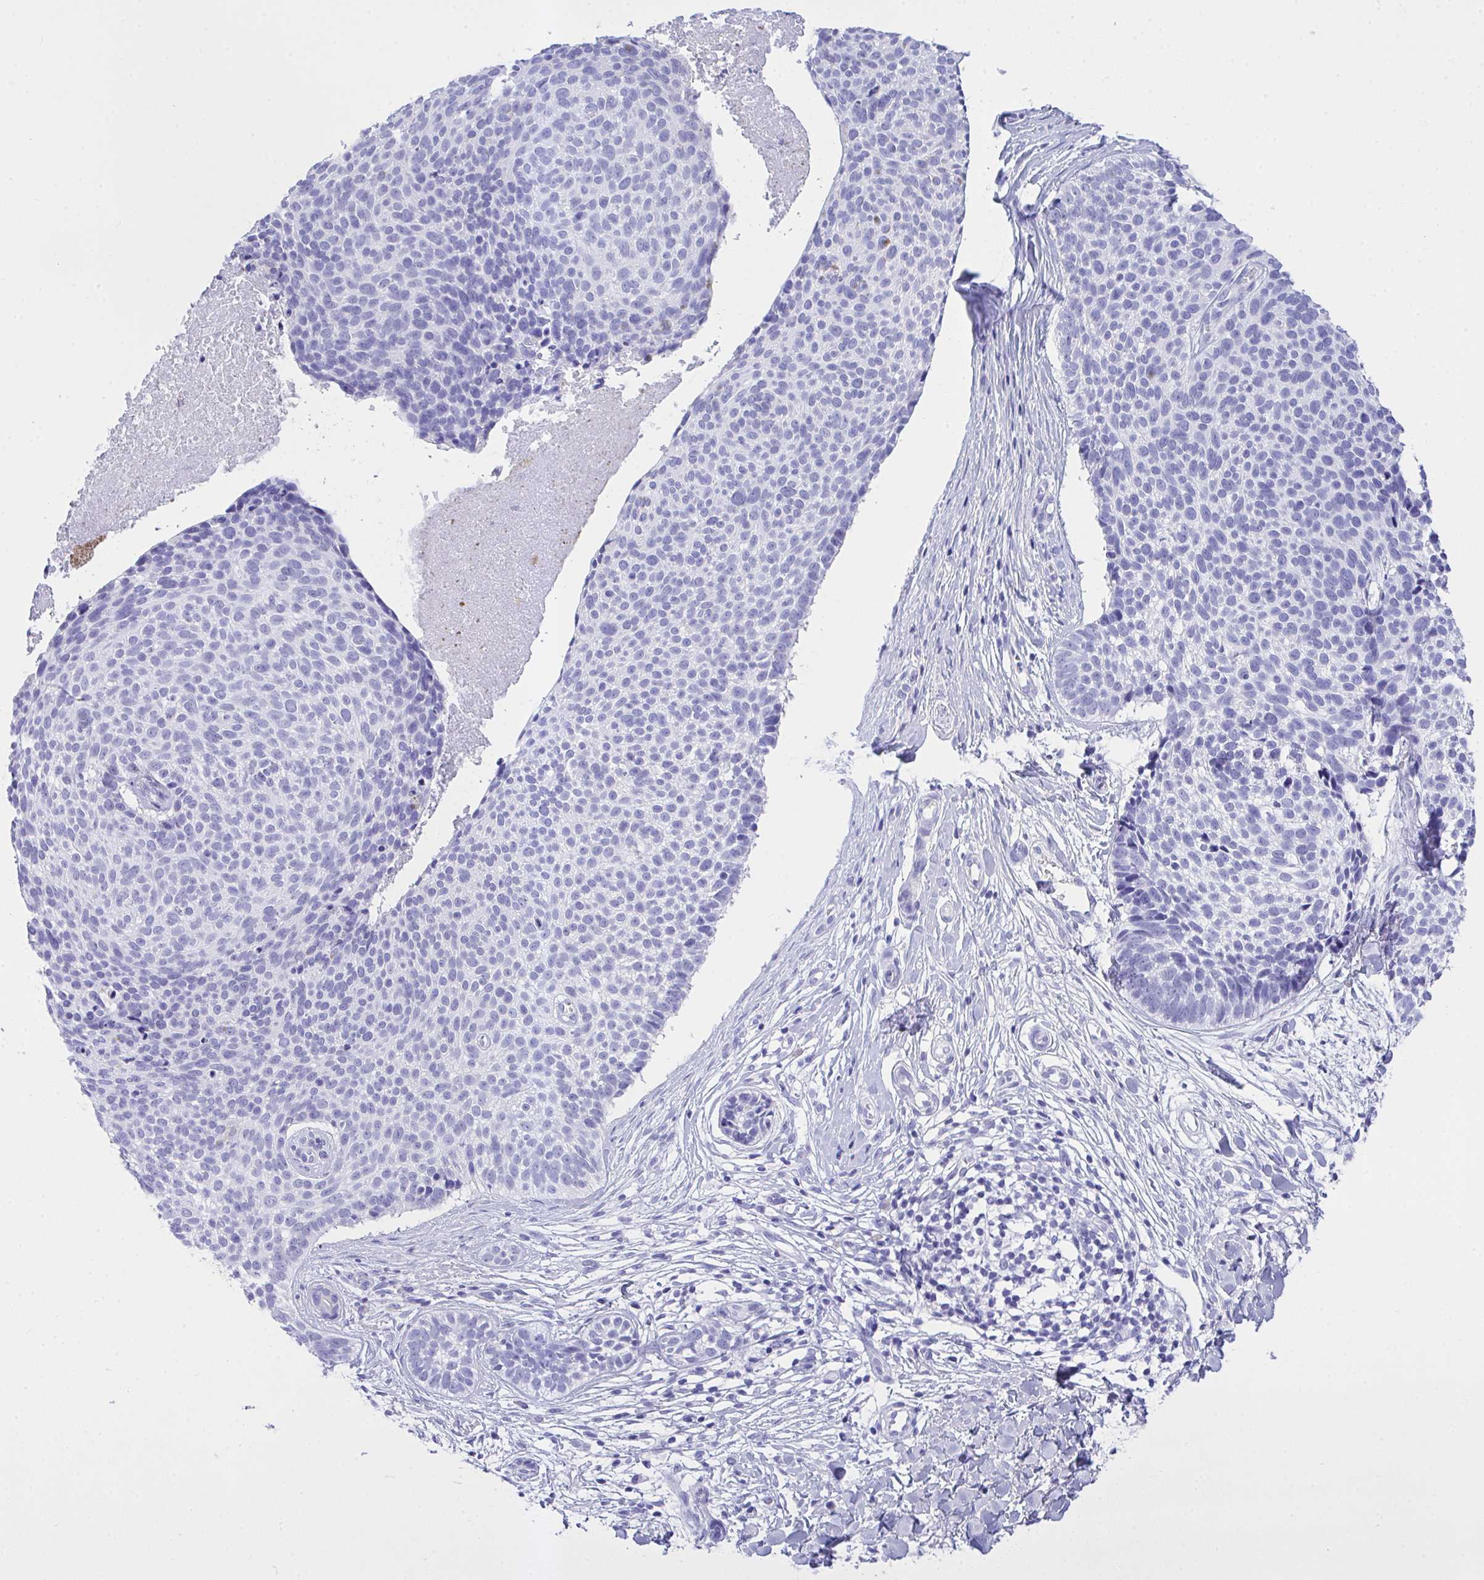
{"staining": {"intensity": "negative", "quantity": "none", "location": "none"}, "tissue": "skin cancer", "cell_type": "Tumor cells", "image_type": "cancer", "snomed": [{"axis": "morphology", "description": "Basal cell carcinoma"}, {"axis": "topography", "description": "Skin"}, {"axis": "topography", "description": "Skin of back"}], "caption": "The histopathology image shows no significant staining in tumor cells of basal cell carcinoma (skin).", "gene": "AKR1D1", "patient": {"sex": "male", "age": 81}}